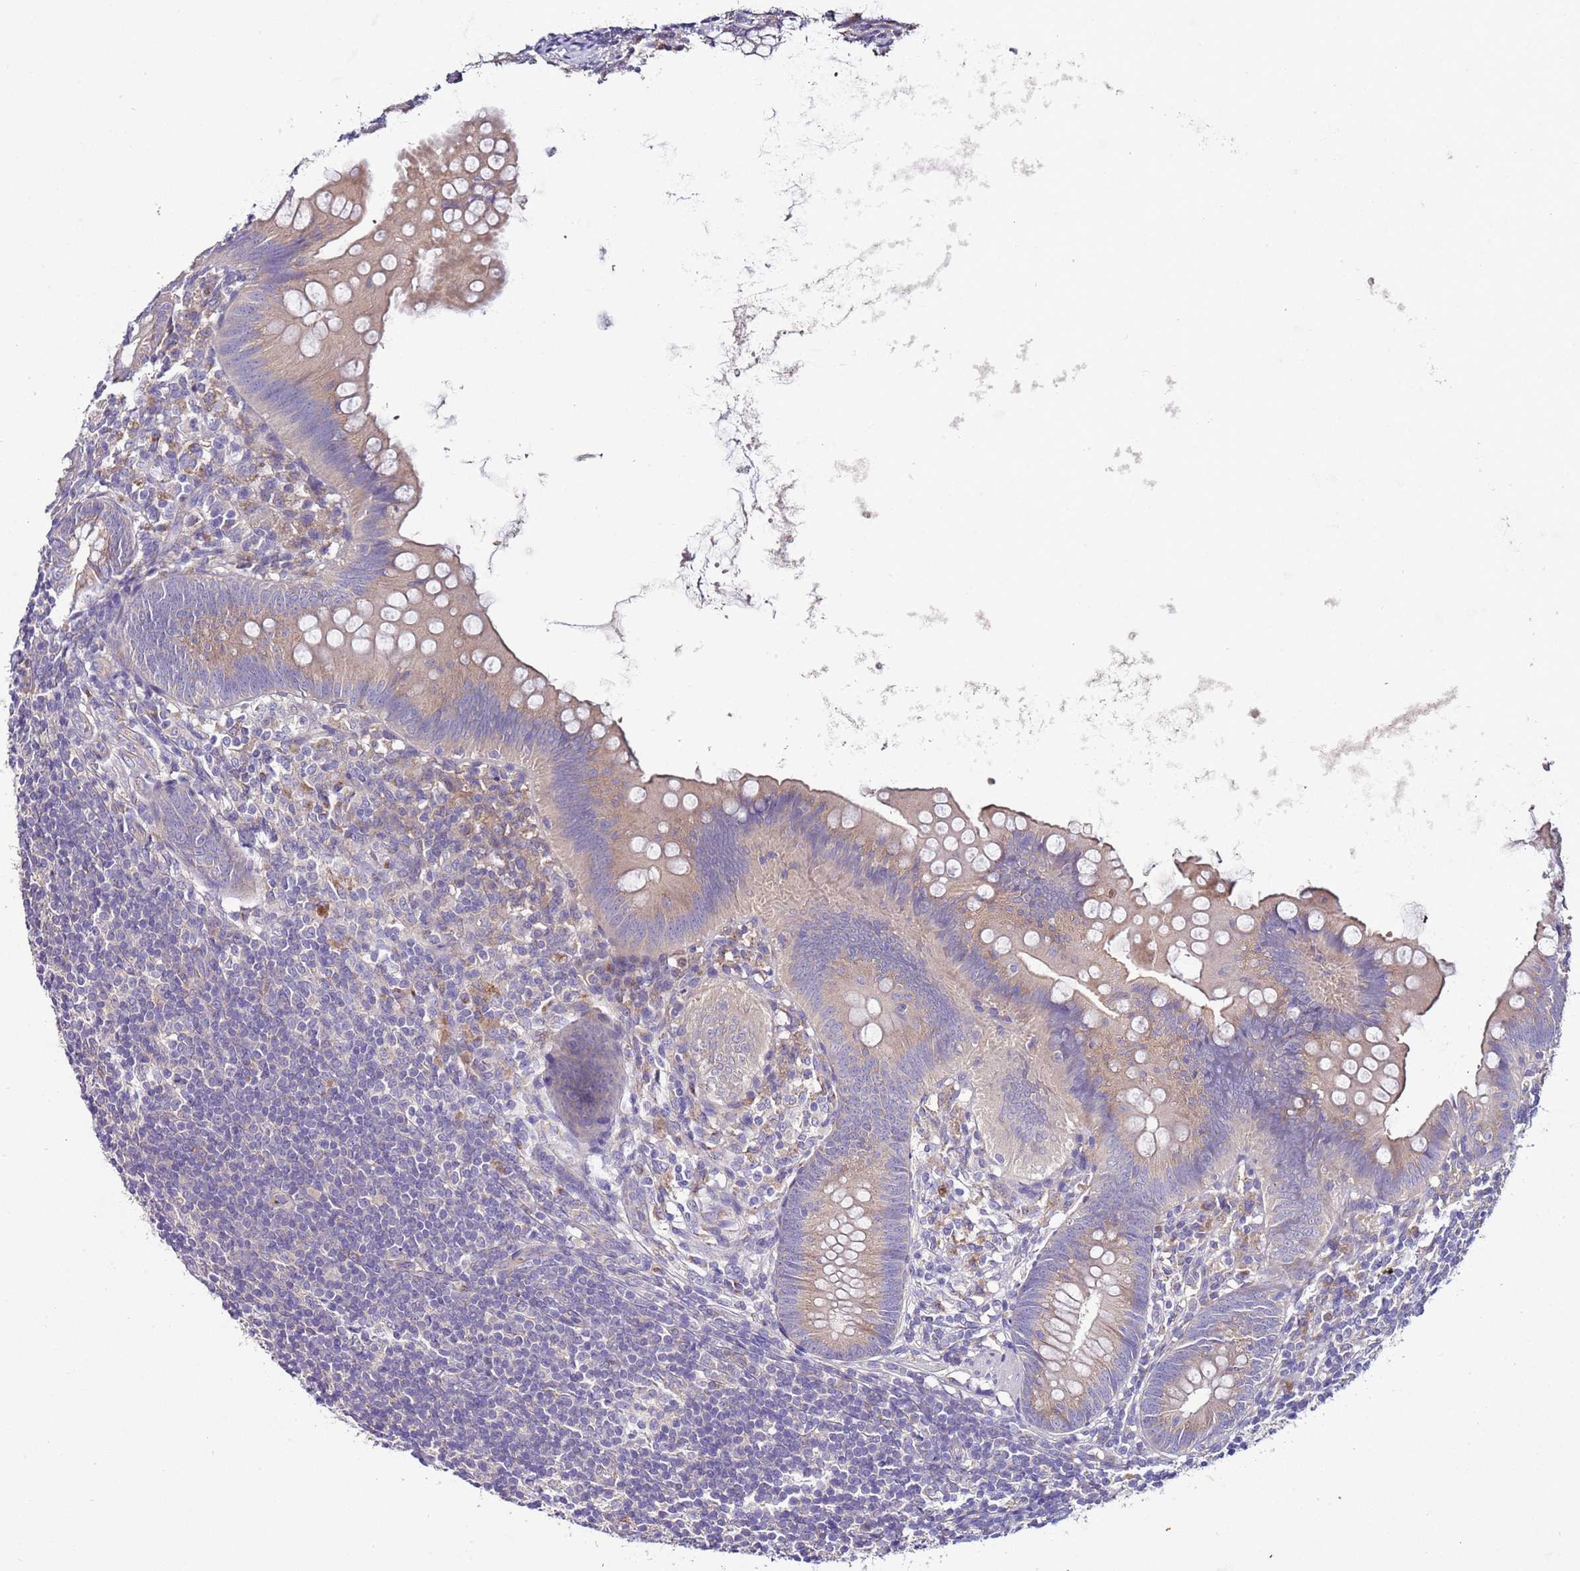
{"staining": {"intensity": "weak", "quantity": "25%-75%", "location": "cytoplasmic/membranous"}, "tissue": "appendix", "cell_type": "Glandular cells", "image_type": "normal", "snomed": [{"axis": "morphology", "description": "Normal tissue, NOS"}, {"axis": "topography", "description": "Appendix"}], "caption": "A histopathology image showing weak cytoplasmic/membranous staining in about 25%-75% of glandular cells in normal appendix, as visualized by brown immunohistochemical staining.", "gene": "FAM20A", "patient": {"sex": "female", "age": 62}}